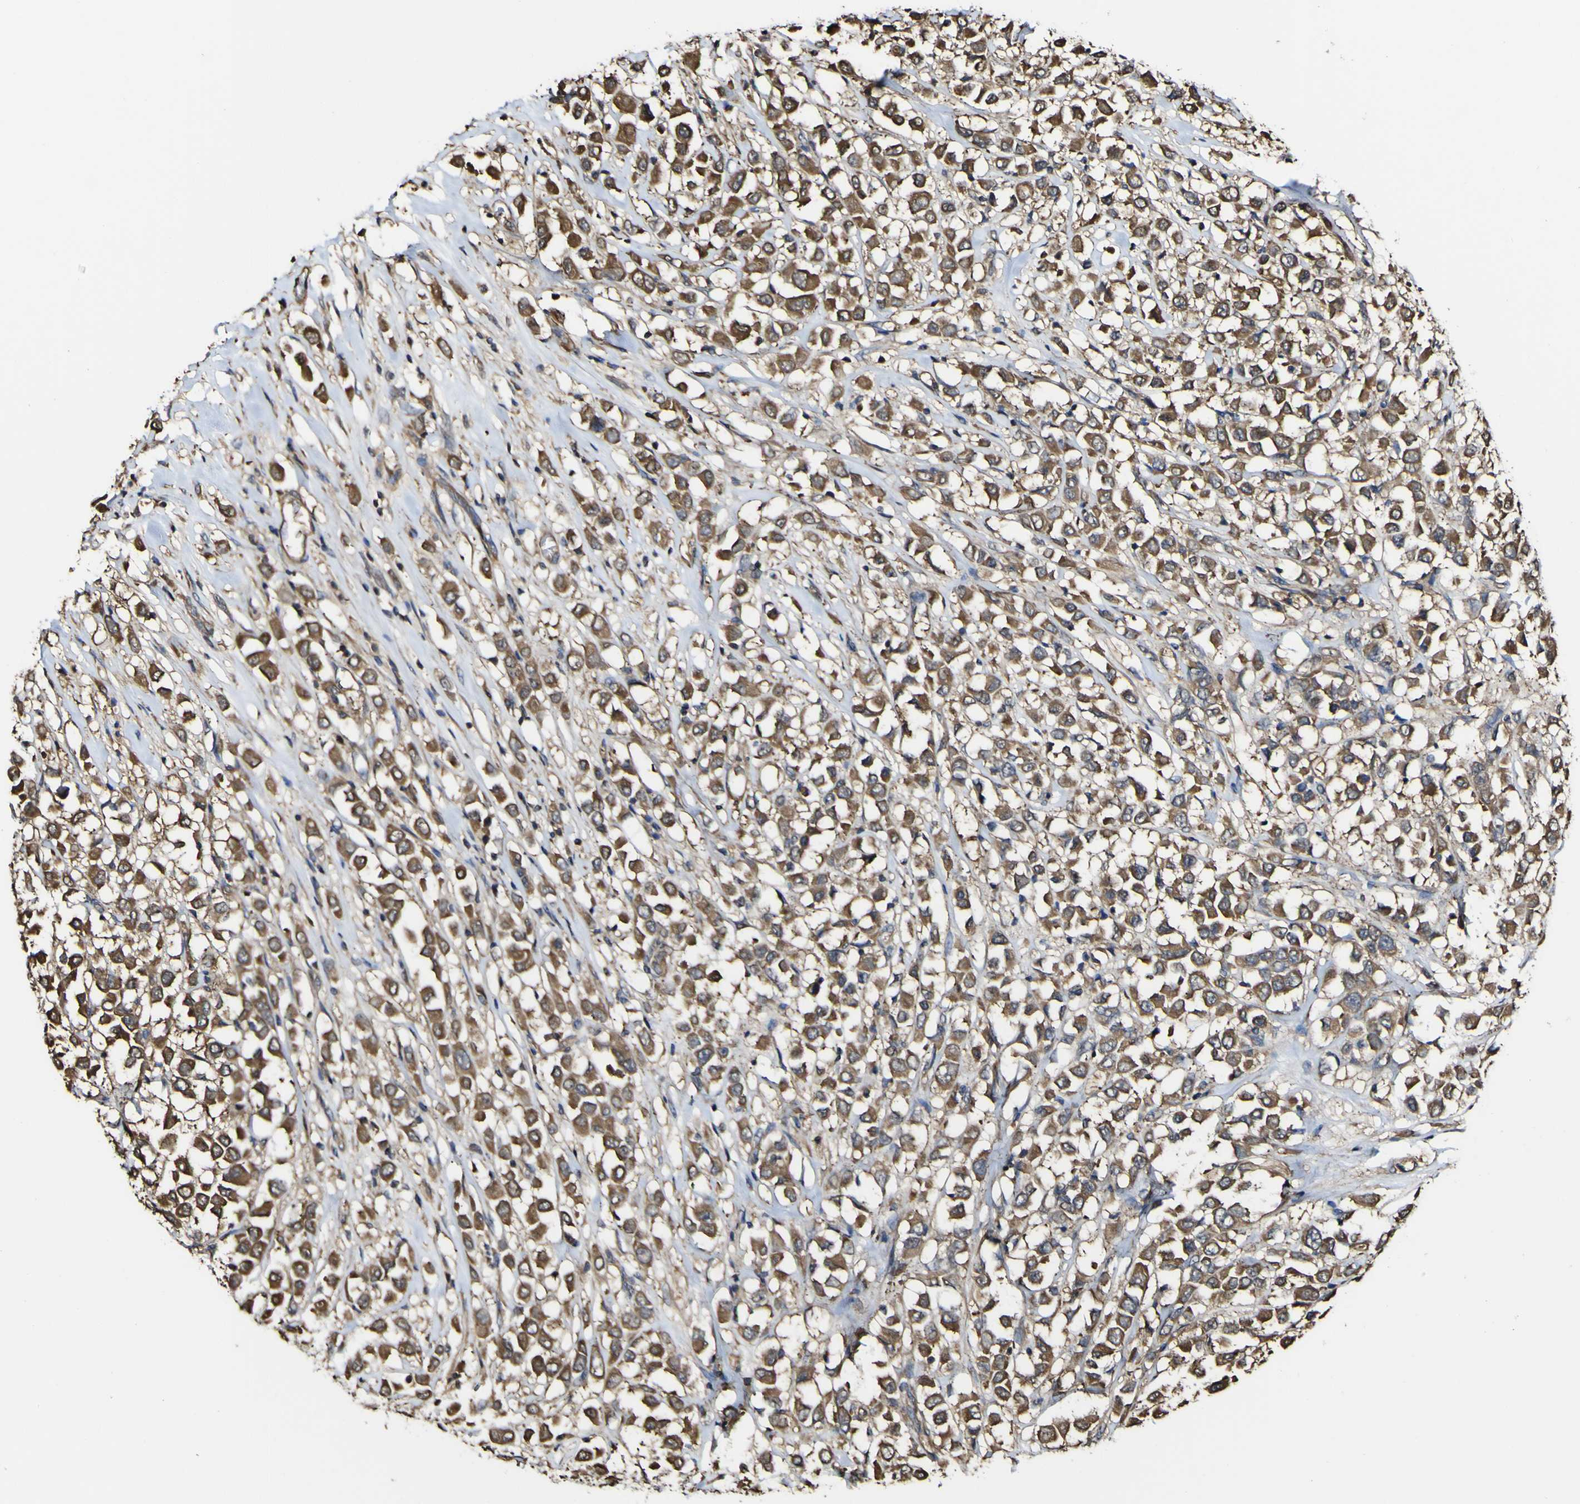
{"staining": {"intensity": "moderate", "quantity": ">75%", "location": "cytoplasmic/membranous"}, "tissue": "breast cancer", "cell_type": "Tumor cells", "image_type": "cancer", "snomed": [{"axis": "morphology", "description": "Duct carcinoma"}, {"axis": "topography", "description": "Breast"}], "caption": "Breast cancer (intraductal carcinoma) stained for a protein (brown) reveals moderate cytoplasmic/membranous positive staining in approximately >75% of tumor cells.", "gene": "PTPRR", "patient": {"sex": "female", "age": 61}}